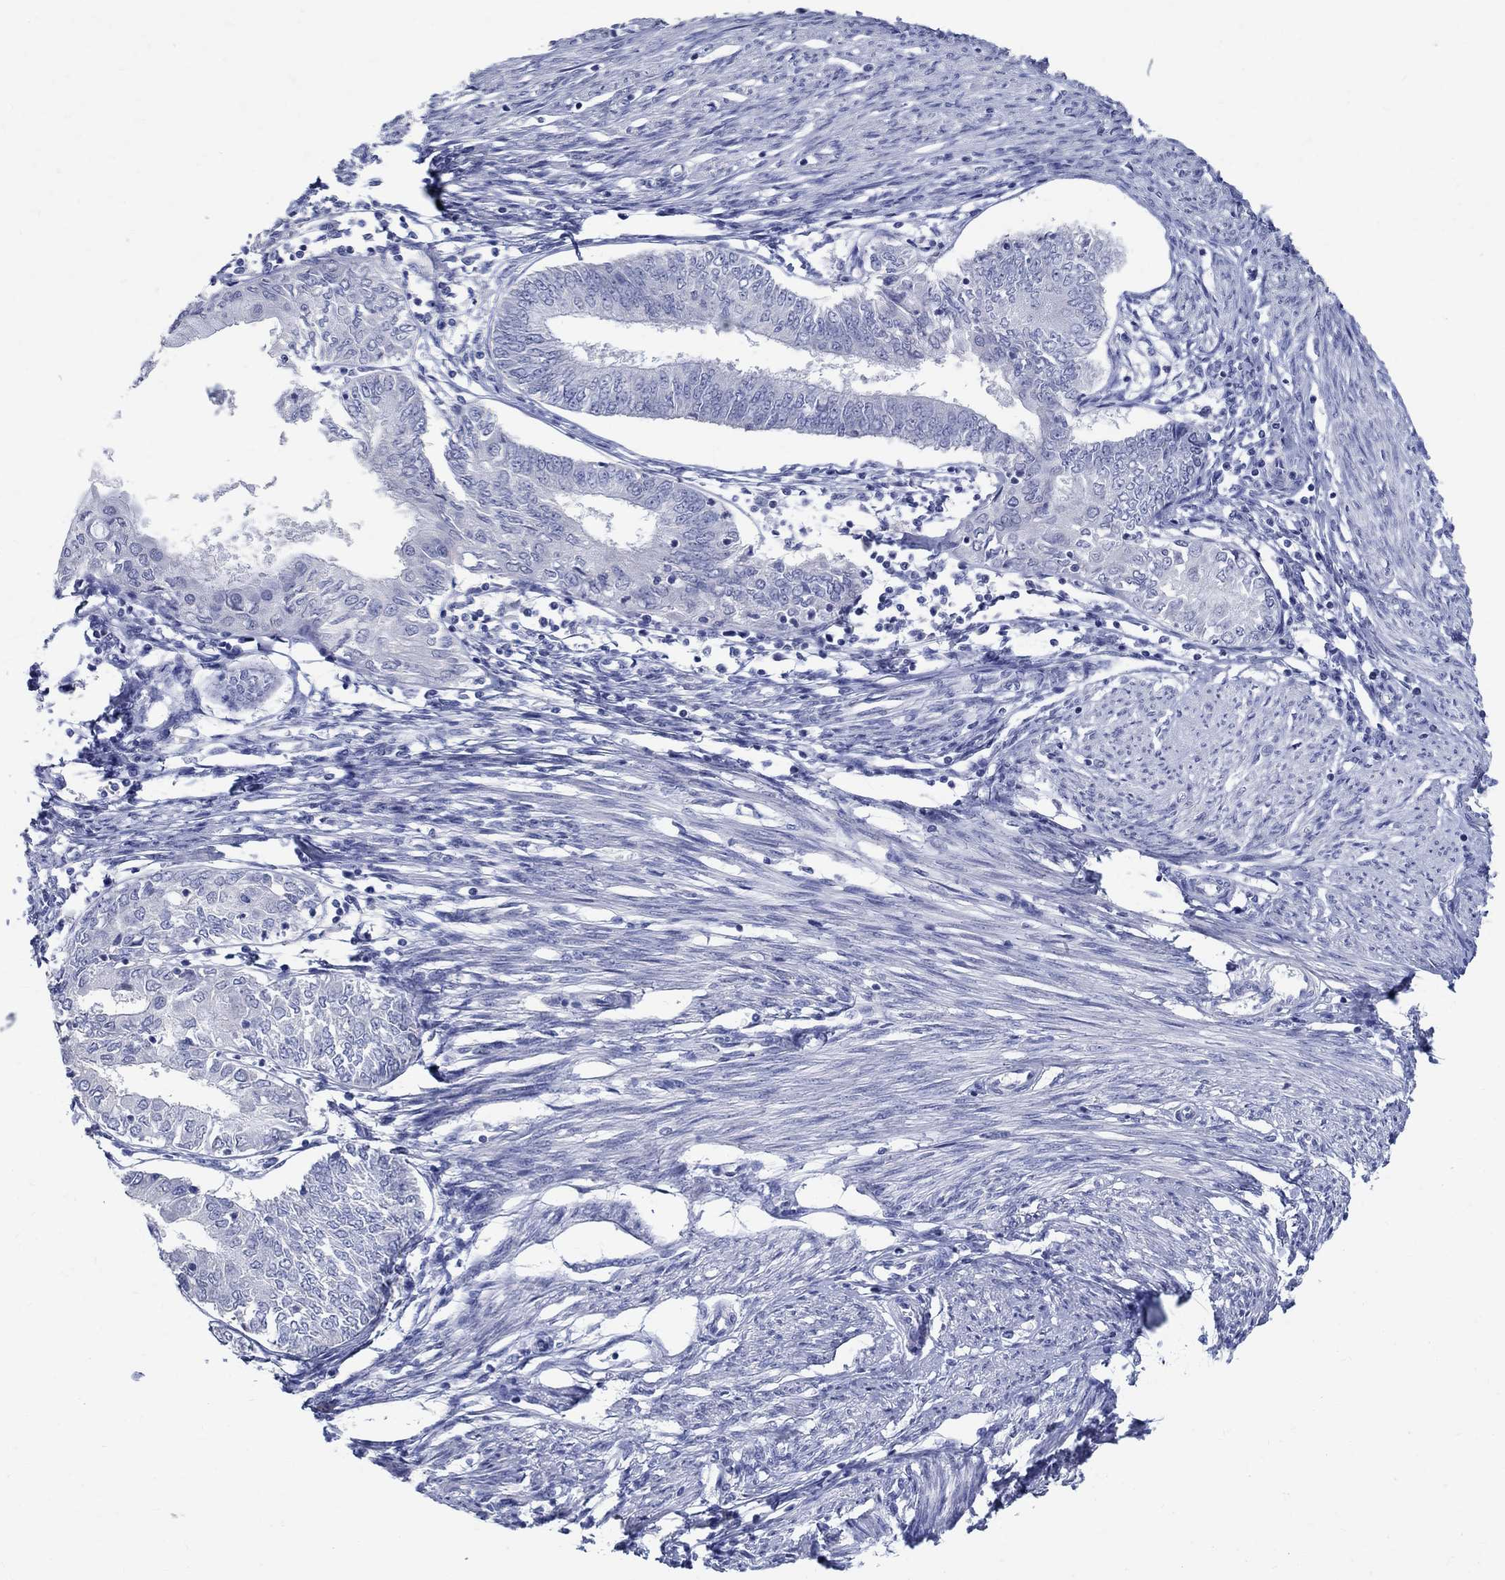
{"staining": {"intensity": "negative", "quantity": "none", "location": "none"}, "tissue": "endometrial cancer", "cell_type": "Tumor cells", "image_type": "cancer", "snomed": [{"axis": "morphology", "description": "Adenocarcinoma, NOS"}, {"axis": "topography", "description": "Endometrium"}], "caption": "Tumor cells show no significant positivity in endometrial cancer.", "gene": "SOX2", "patient": {"sex": "female", "age": 68}}